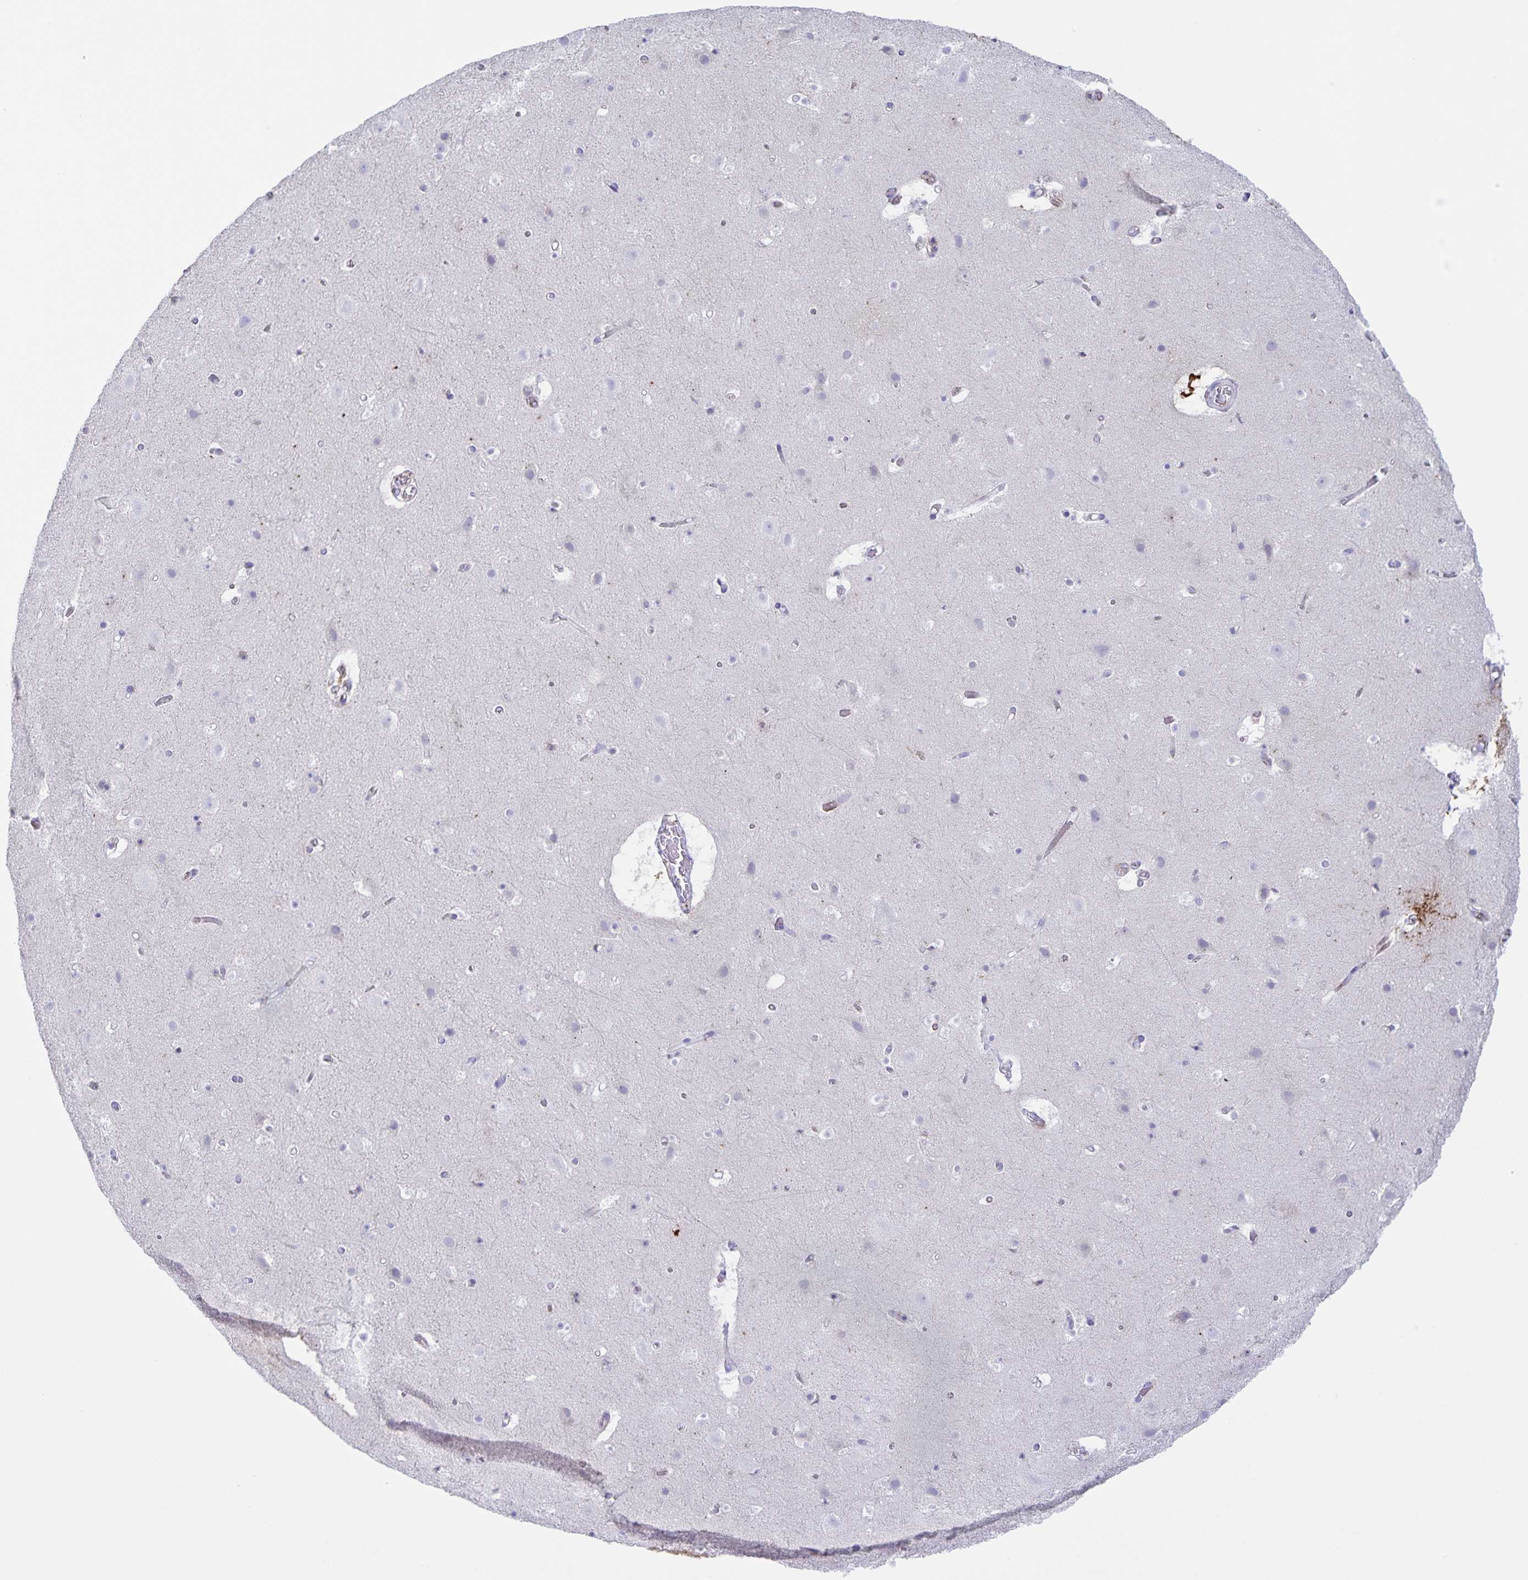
{"staining": {"intensity": "negative", "quantity": "none", "location": "none"}, "tissue": "cerebral cortex", "cell_type": "Endothelial cells", "image_type": "normal", "snomed": [{"axis": "morphology", "description": "Normal tissue, NOS"}, {"axis": "topography", "description": "Cerebral cortex"}], "caption": "Immunohistochemical staining of unremarkable cerebral cortex demonstrates no significant expression in endothelial cells.", "gene": "AQP4", "patient": {"sex": "female", "age": 42}}